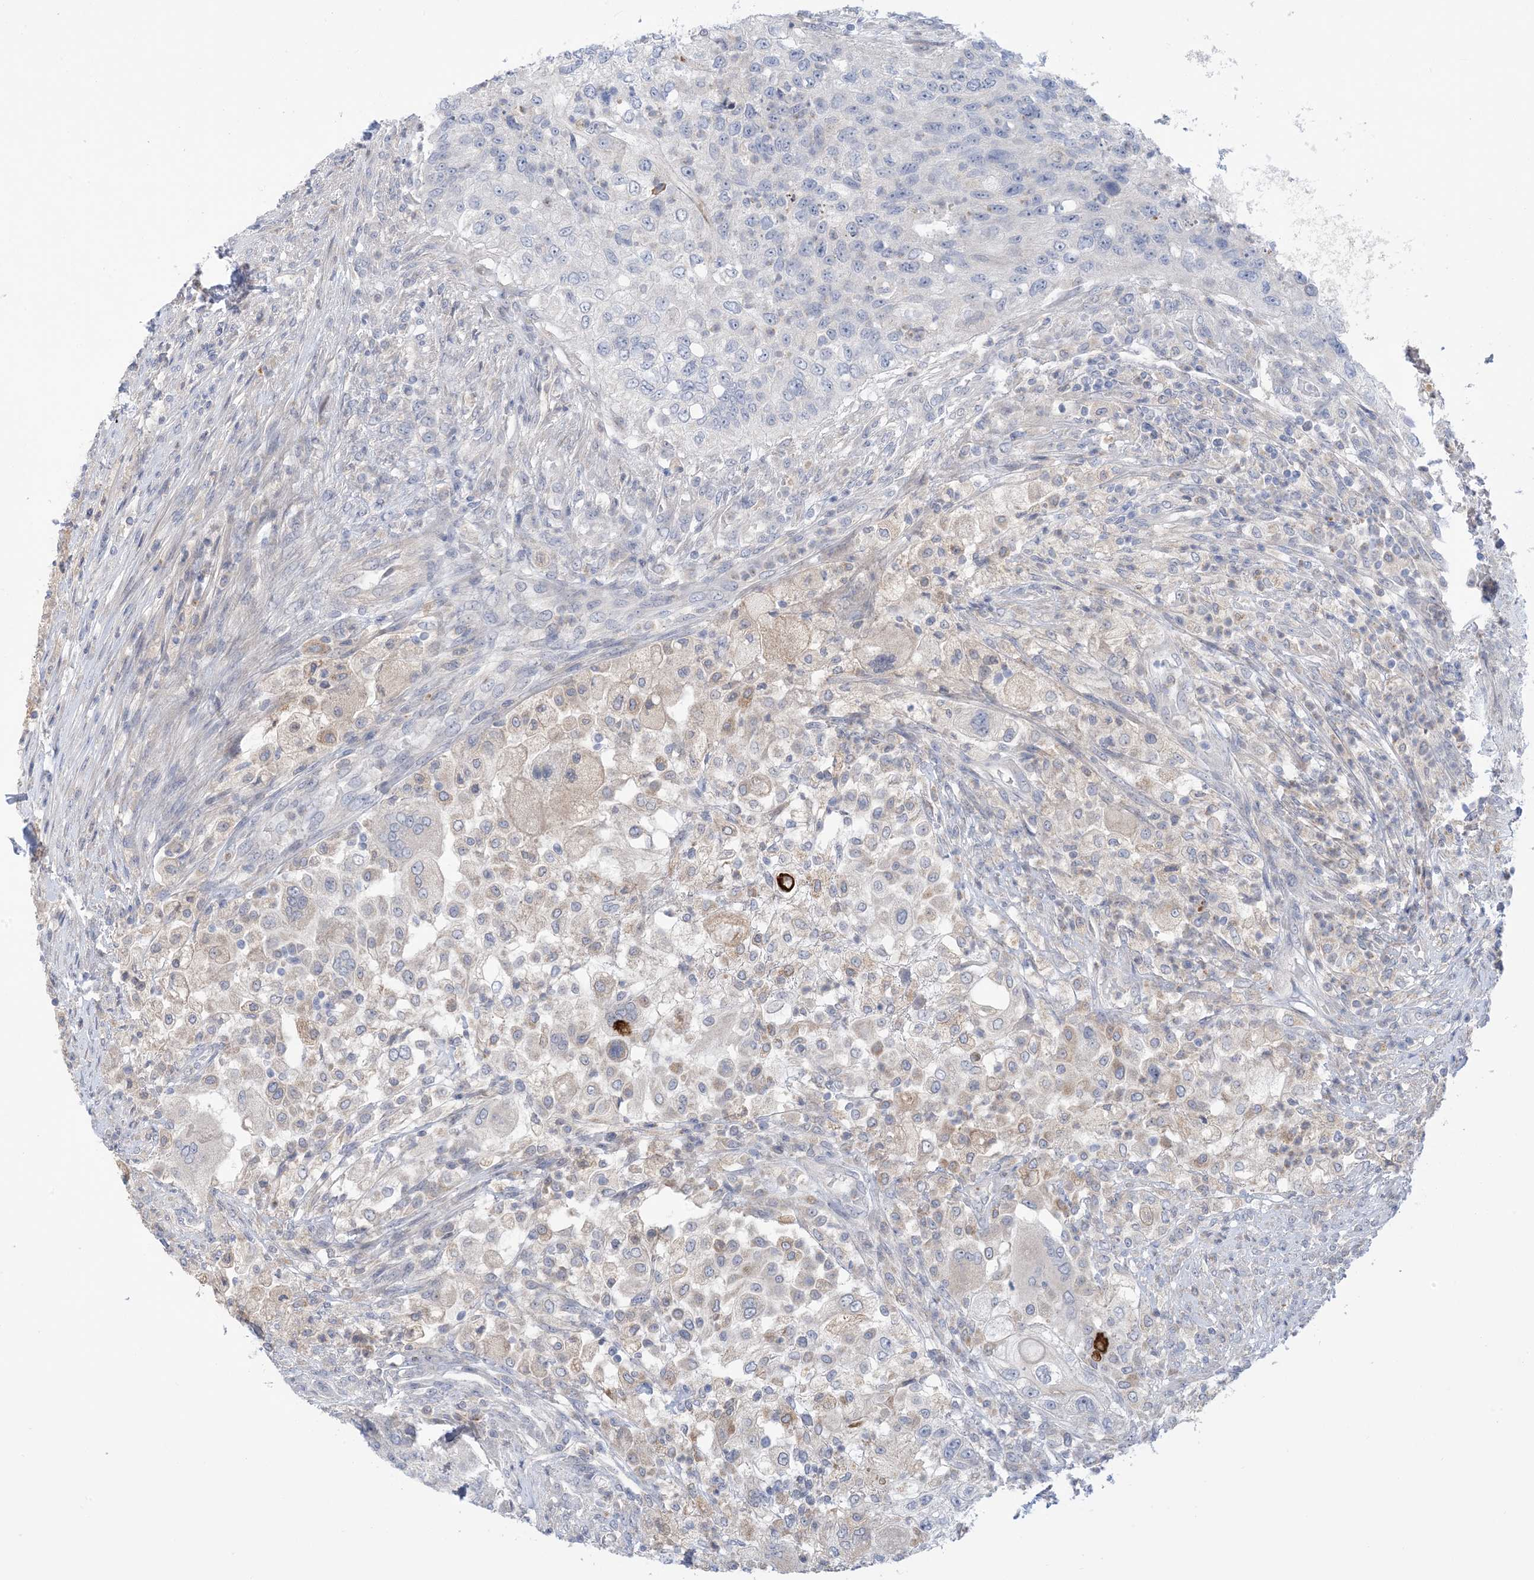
{"staining": {"intensity": "negative", "quantity": "none", "location": "none"}, "tissue": "urothelial cancer", "cell_type": "Tumor cells", "image_type": "cancer", "snomed": [{"axis": "morphology", "description": "Urothelial carcinoma, High grade"}, {"axis": "topography", "description": "Urinary bladder"}], "caption": "DAB (3,3'-diaminobenzidine) immunohistochemical staining of human urothelial carcinoma (high-grade) displays no significant positivity in tumor cells.", "gene": "TTYH1", "patient": {"sex": "female", "age": 60}}